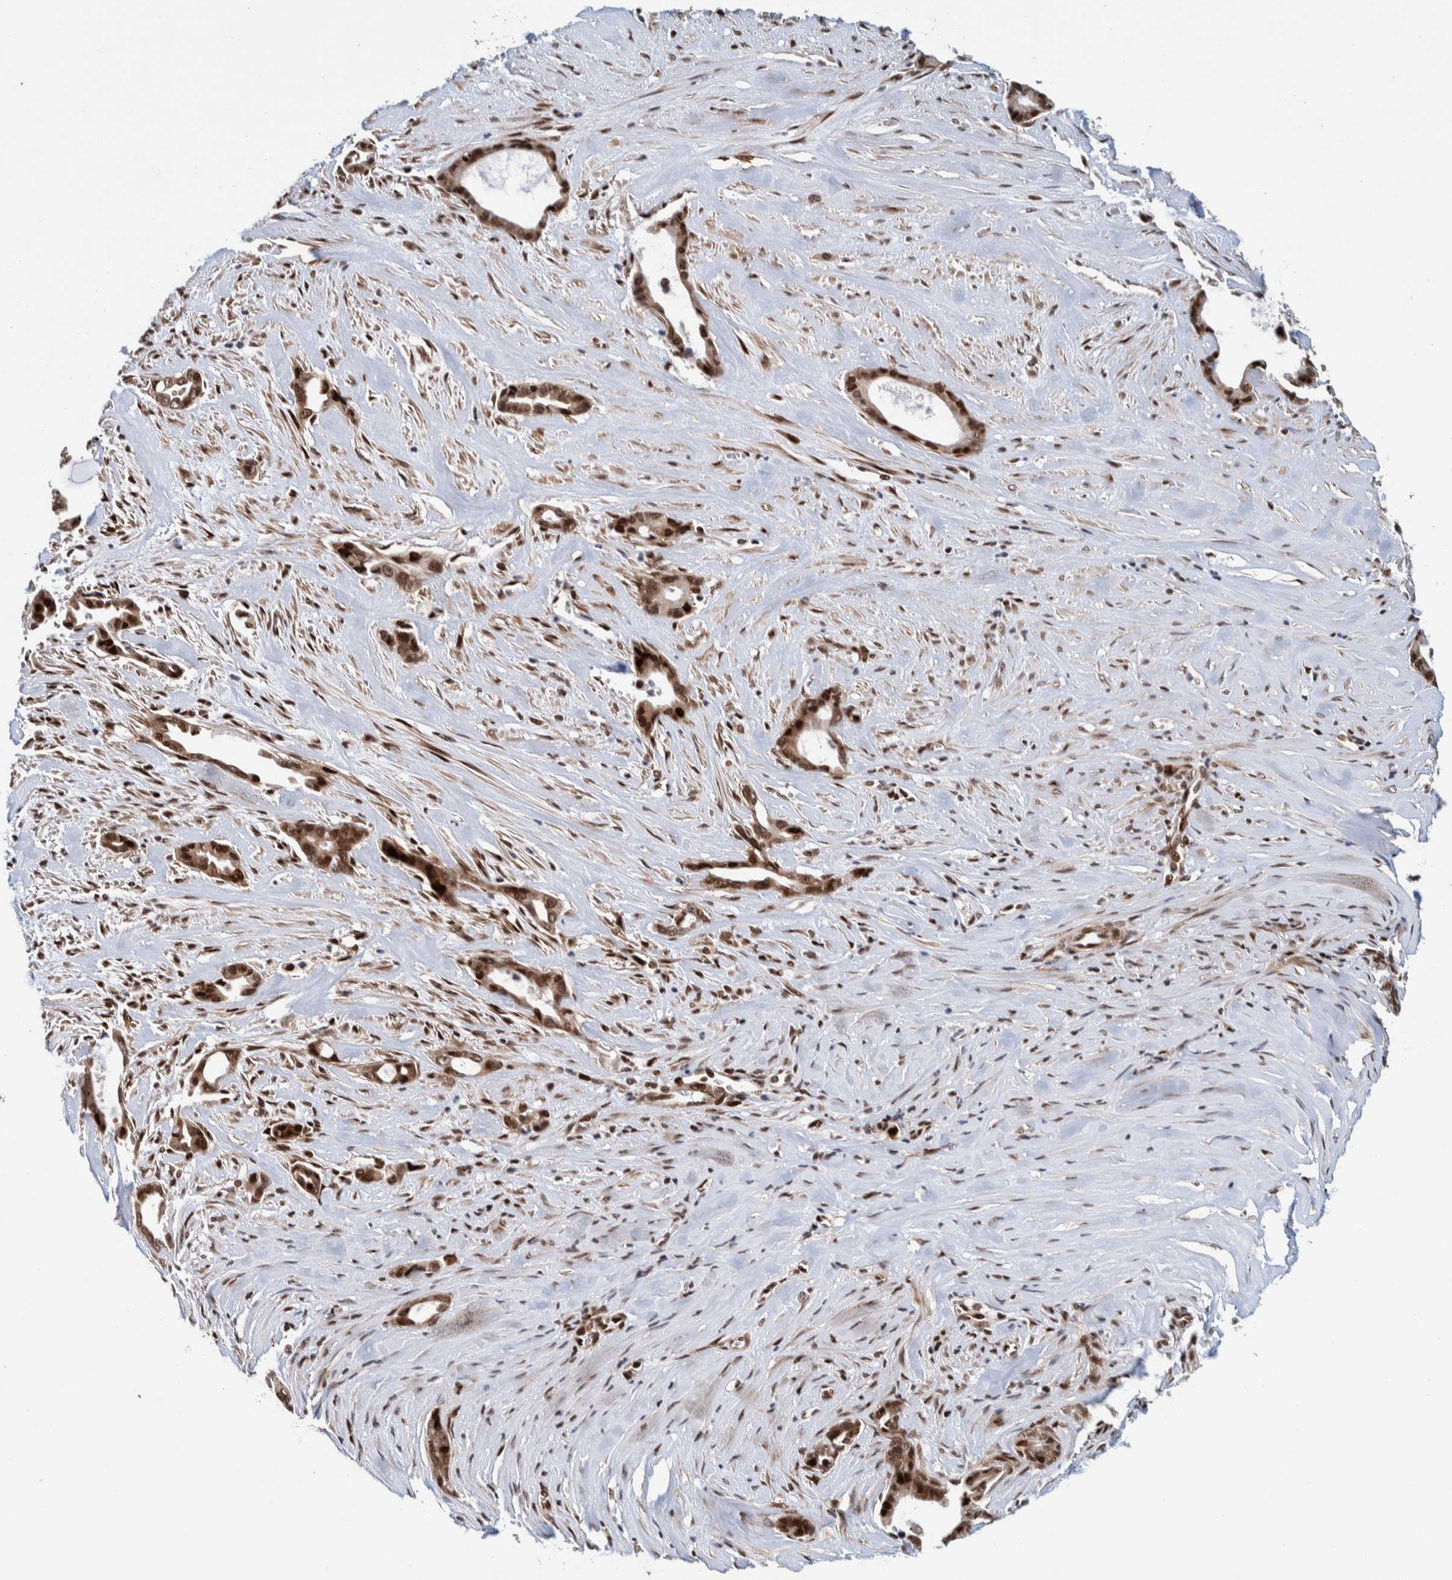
{"staining": {"intensity": "strong", "quantity": ">75%", "location": "nuclear"}, "tissue": "liver cancer", "cell_type": "Tumor cells", "image_type": "cancer", "snomed": [{"axis": "morphology", "description": "Cholangiocarcinoma"}, {"axis": "topography", "description": "Liver"}], "caption": "Immunohistochemistry of human liver cancer demonstrates high levels of strong nuclear expression in approximately >75% of tumor cells.", "gene": "CHD4", "patient": {"sex": "female", "age": 55}}